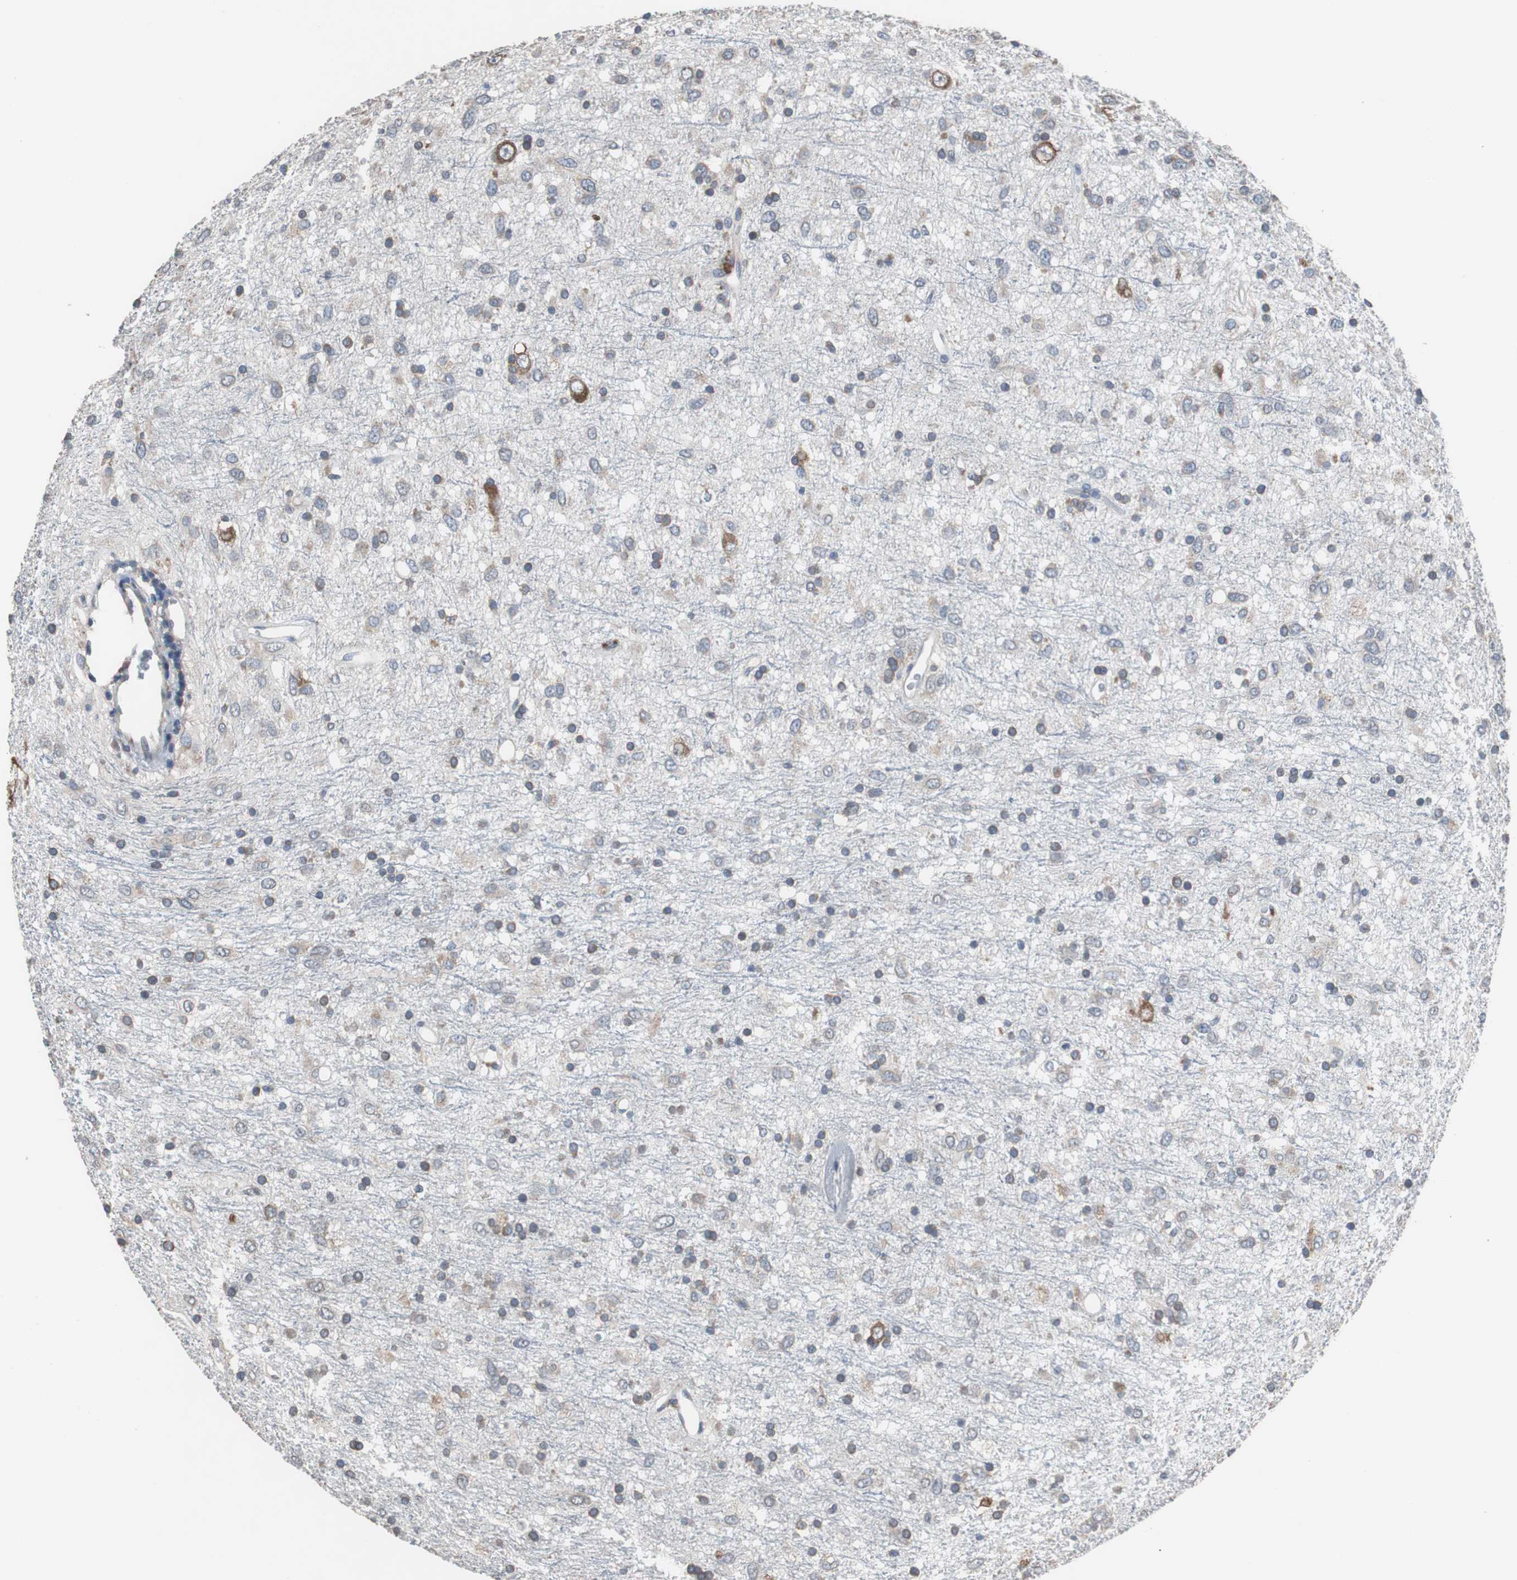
{"staining": {"intensity": "moderate", "quantity": "25%-75%", "location": "cytoplasmic/membranous"}, "tissue": "glioma", "cell_type": "Tumor cells", "image_type": "cancer", "snomed": [{"axis": "morphology", "description": "Glioma, malignant, Low grade"}, {"axis": "topography", "description": "Brain"}], "caption": "Moderate cytoplasmic/membranous protein positivity is seen in about 25%-75% of tumor cells in glioma. The staining is performed using DAB (3,3'-diaminobenzidine) brown chromogen to label protein expression. The nuclei are counter-stained blue using hematoxylin.", "gene": "USP10", "patient": {"sex": "male", "age": 77}}